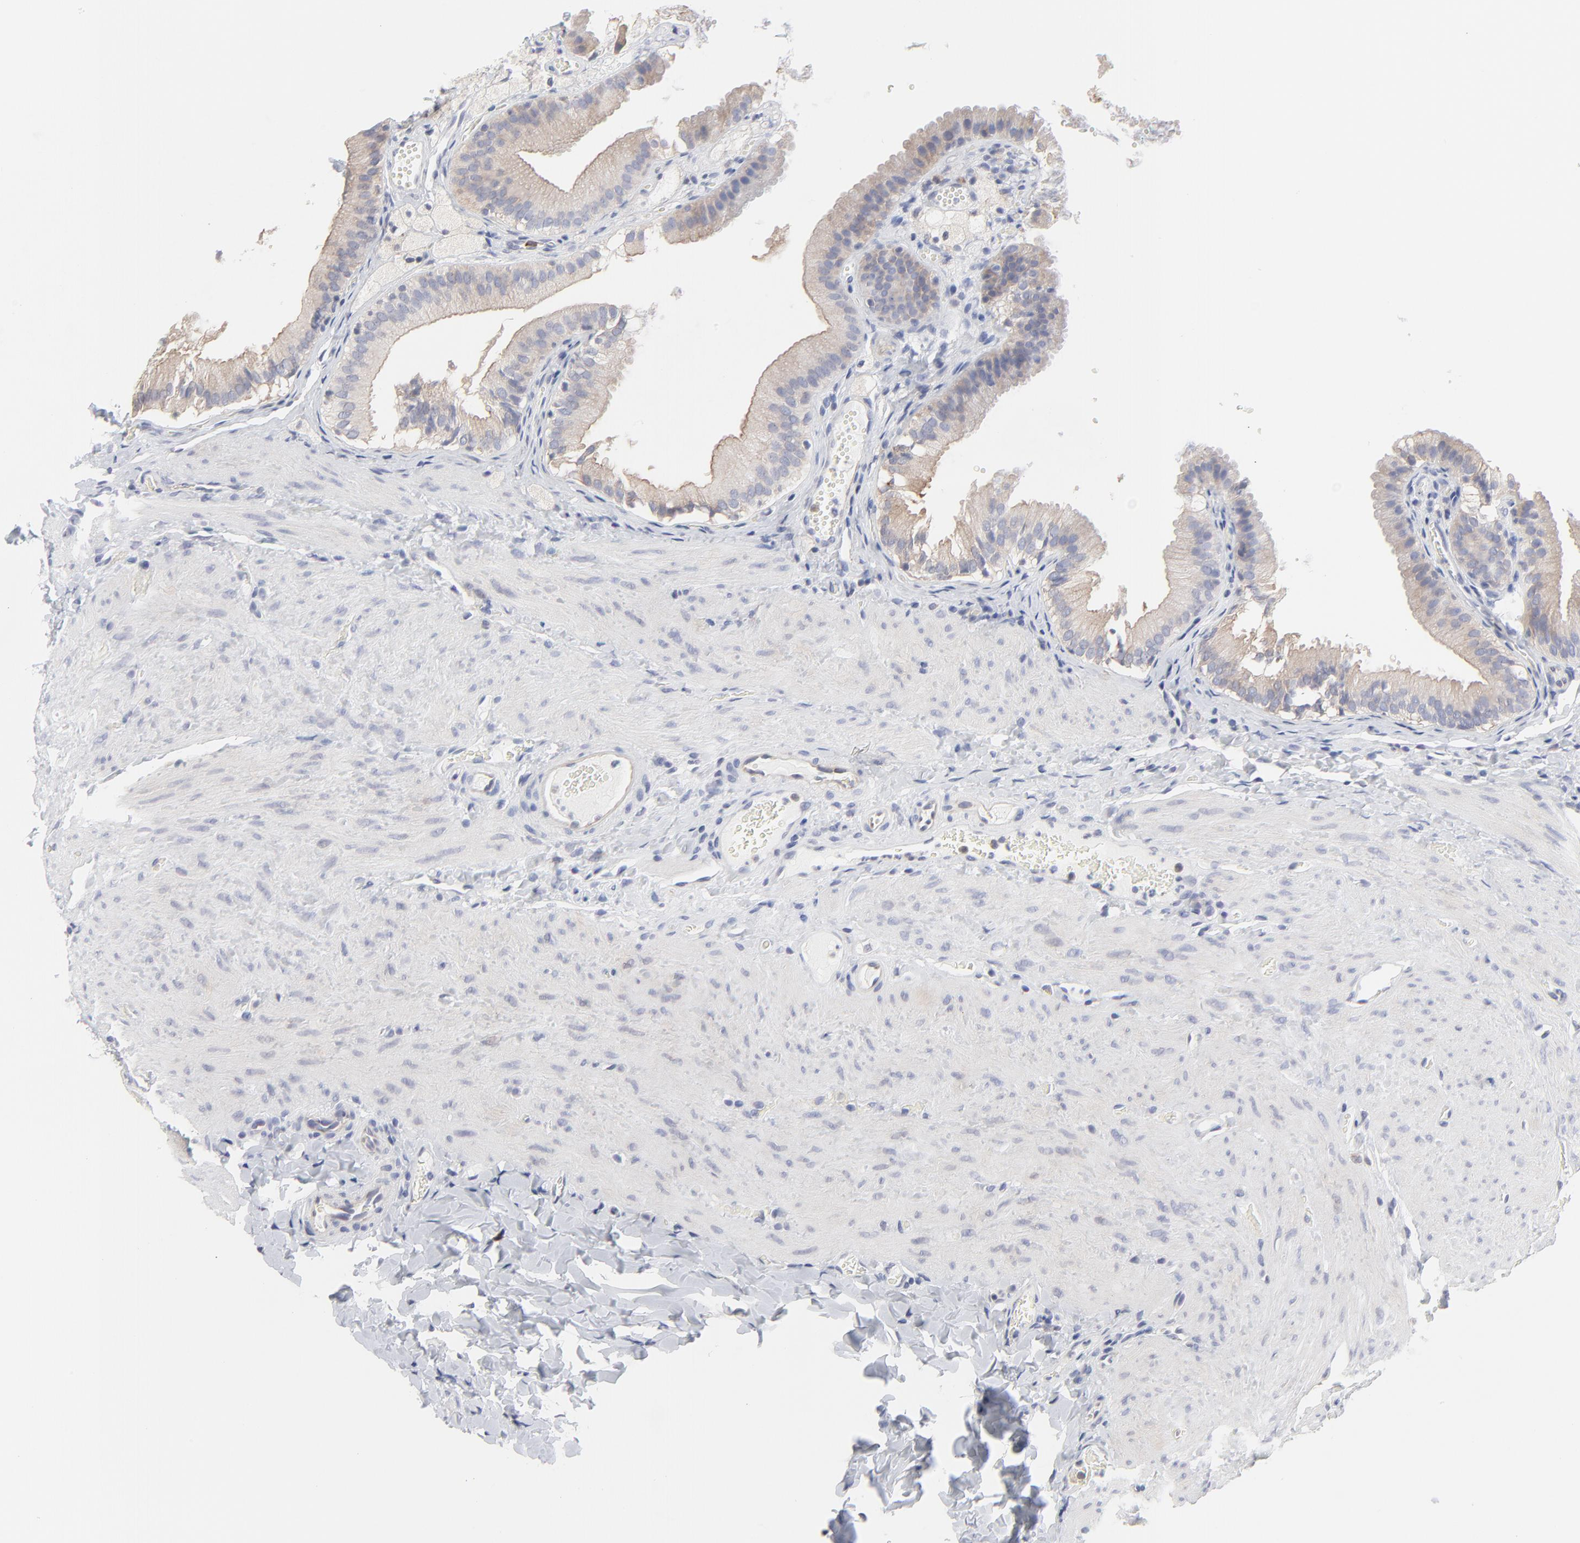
{"staining": {"intensity": "weak", "quantity": ">75%", "location": "cytoplasmic/membranous"}, "tissue": "gallbladder", "cell_type": "Glandular cells", "image_type": "normal", "snomed": [{"axis": "morphology", "description": "Normal tissue, NOS"}, {"axis": "topography", "description": "Gallbladder"}], "caption": "Glandular cells reveal low levels of weak cytoplasmic/membranous staining in about >75% of cells in unremarkable gallbladder. (Stains: DAB in brown, nuclei in blue, Microscopy: brightfield microscopy at high magnification).", "gene": "TRIM22", "patient": {"sex": "female", "age": 24}}